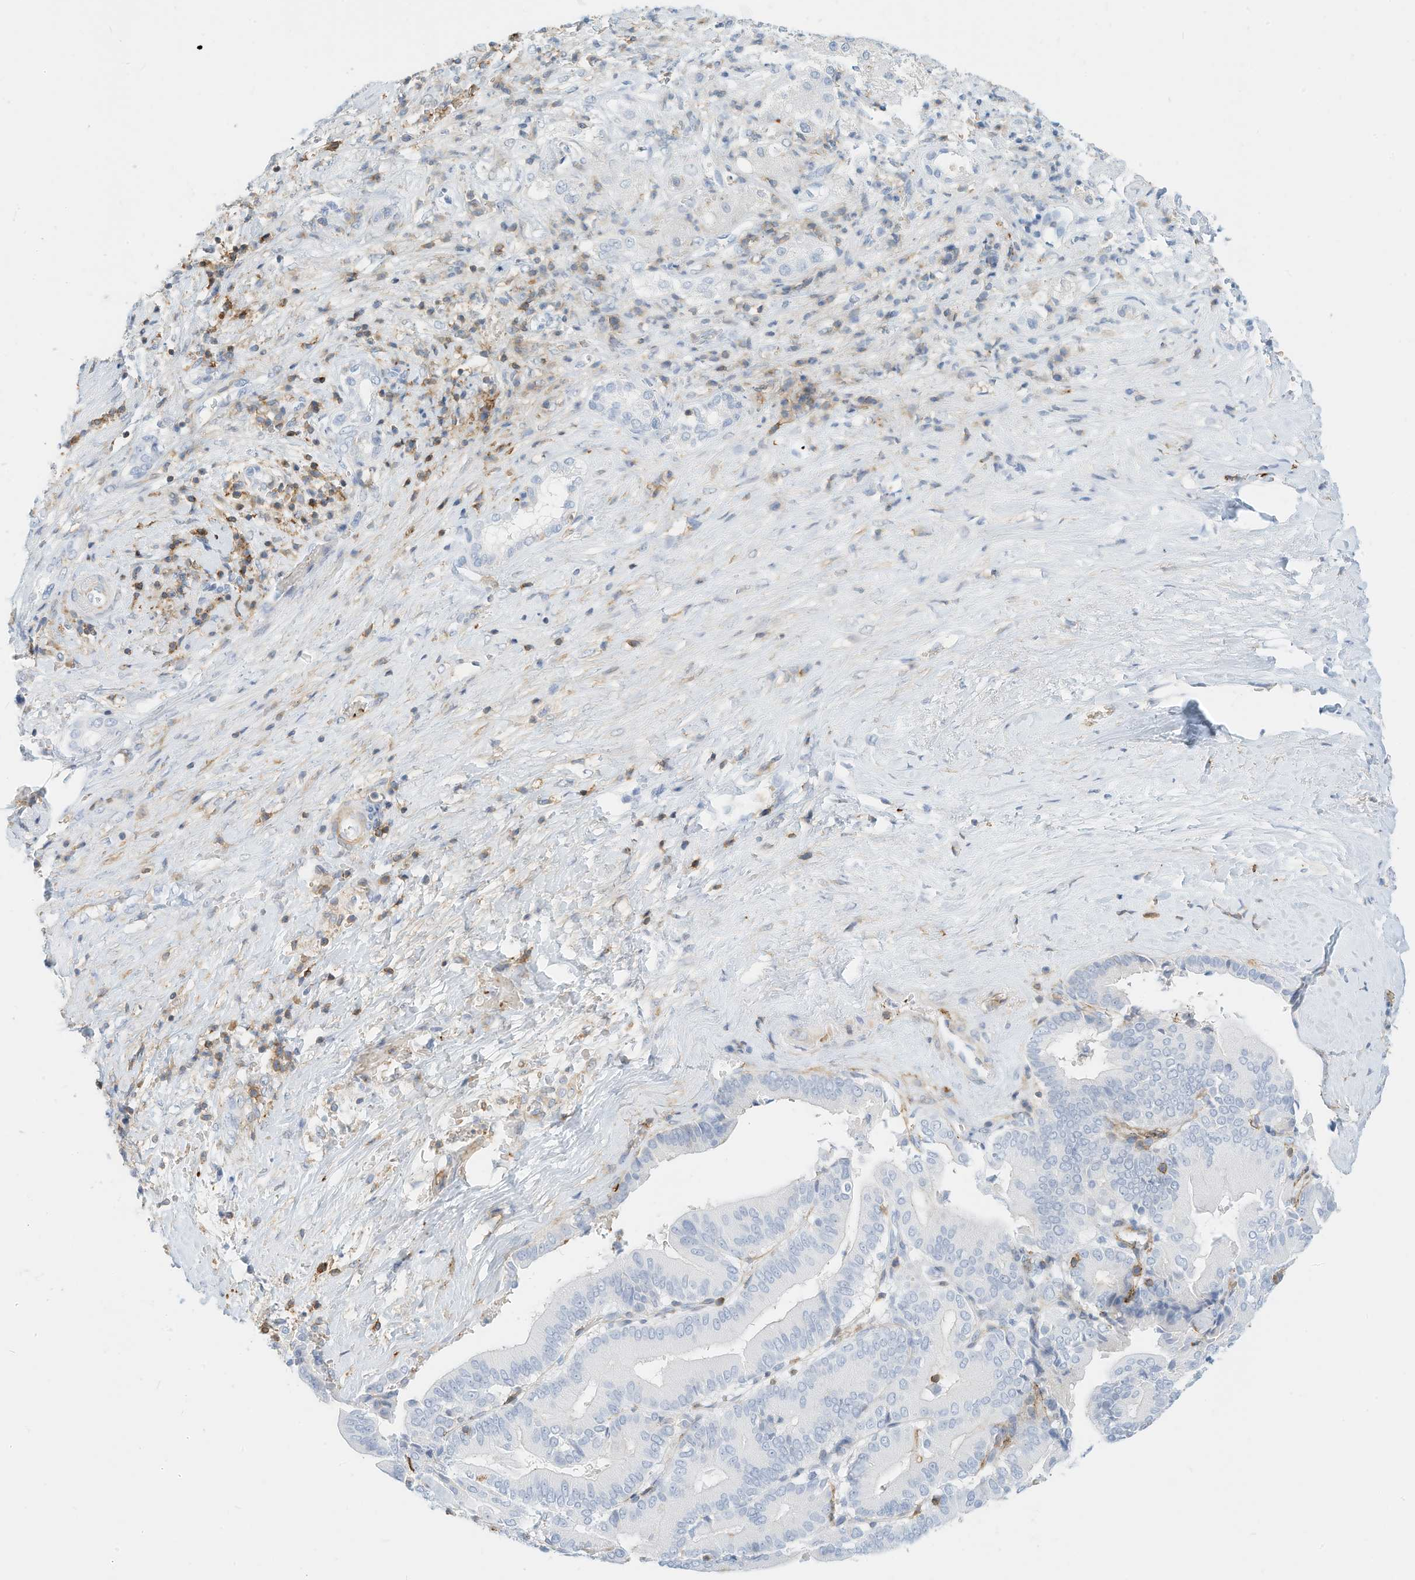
{"staining": {"intensity": "negative", "quantity": "none", "location": "none"}, "tissue": "liver cancer", "cell_type": "Tumor cells", "image_type": "cancer", "snomed": [{"axis": "morphology", "description": "Cholangiocarcinoma"}, {"axis": "topography", "description": "Liver"}], "caption": "Immunohistochemical staining of liver cancer reveals no significant expression in tumor cells.", "gene": "TXNDC9", "patient": {"sex": "female", "age": 75}}